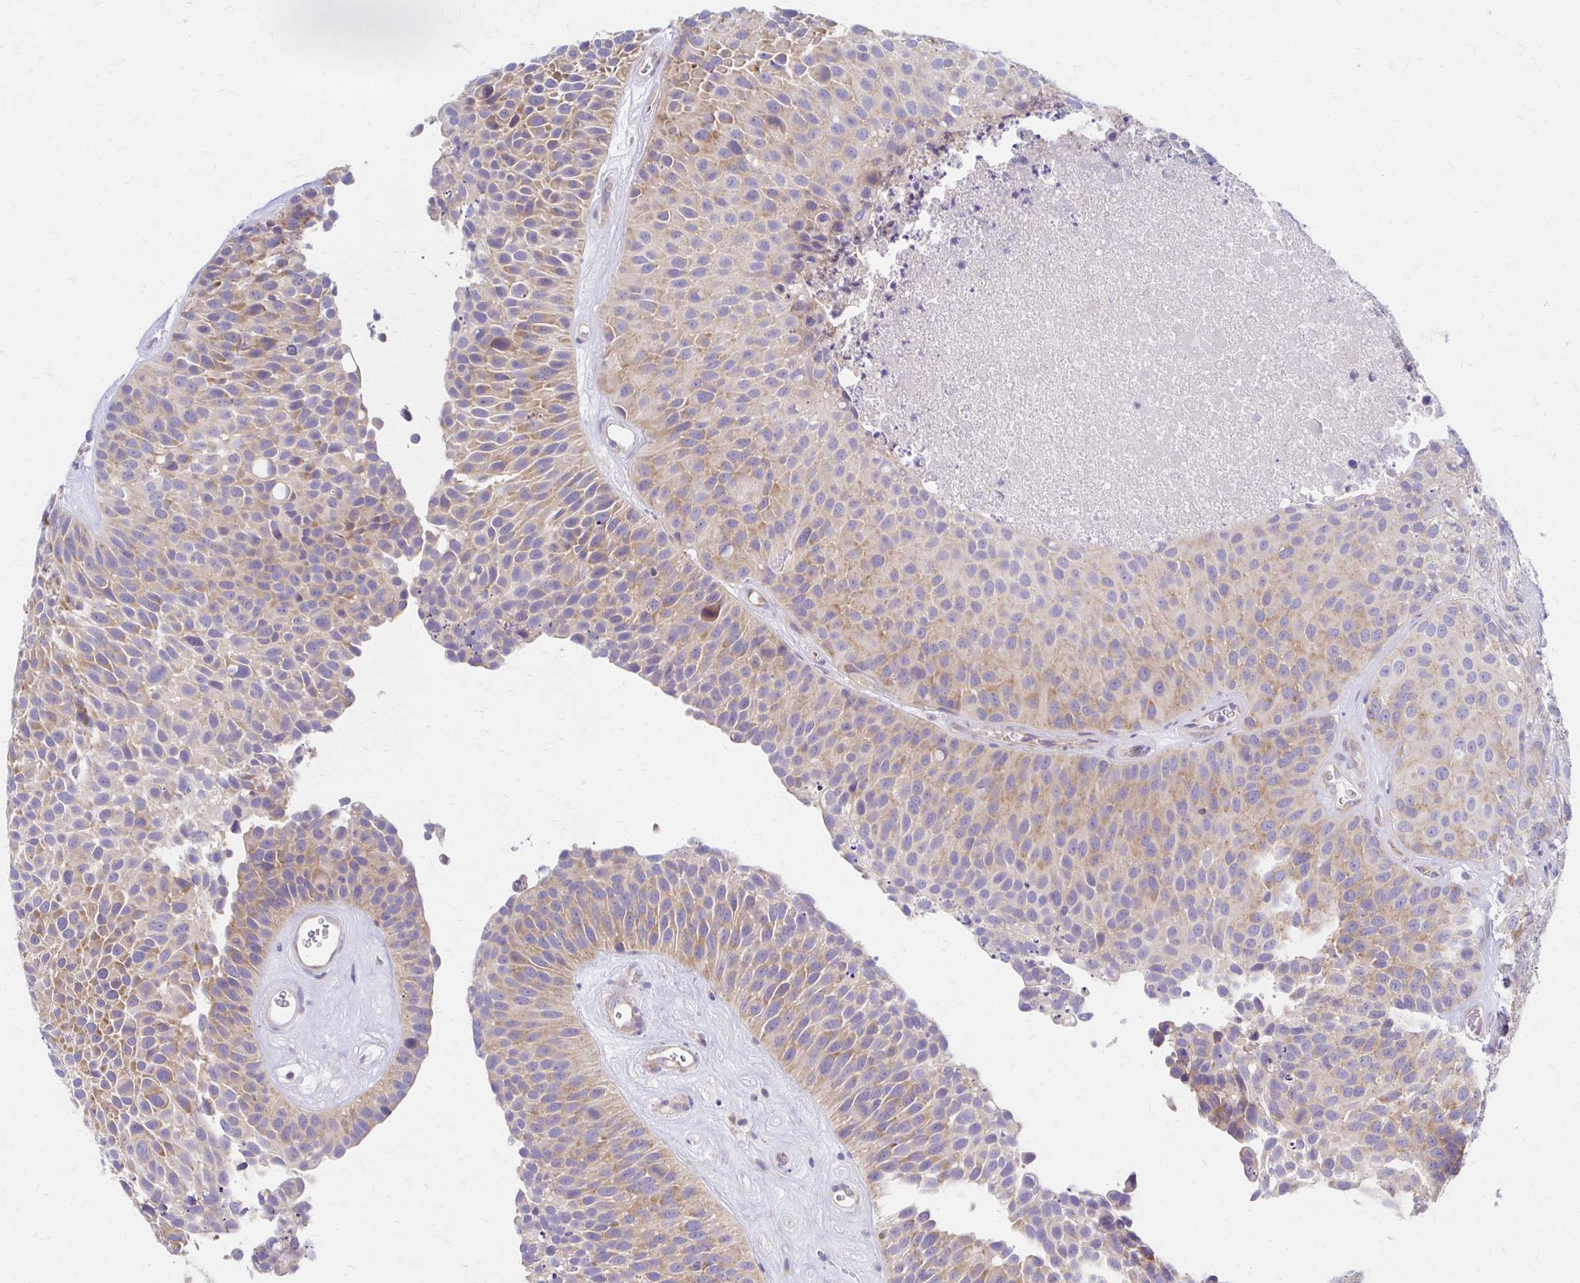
{"staining": {"intensity": "weak", "quantity": ">75%", "location": "cytoplasmic/membranous"}, "tissue": "urothelial cancer", "cell_type": "Tumor cells", "image_type": "cancer", "snomed": [{"axis": "morphology", "description": "Urothelial carcinoma, Low grade"}, {"axis": "topography", "description": "Urinary bladder"}], "caption": "A photomicrograph showing weak cytoplasmic/membranous expression in about >75% of tumor cells in low-grade urothelial carcinoma, as visualized by brown immunohistochemical staining.", "gene": "RPL27A", "patient": {"sex": "male", "age": 76}}